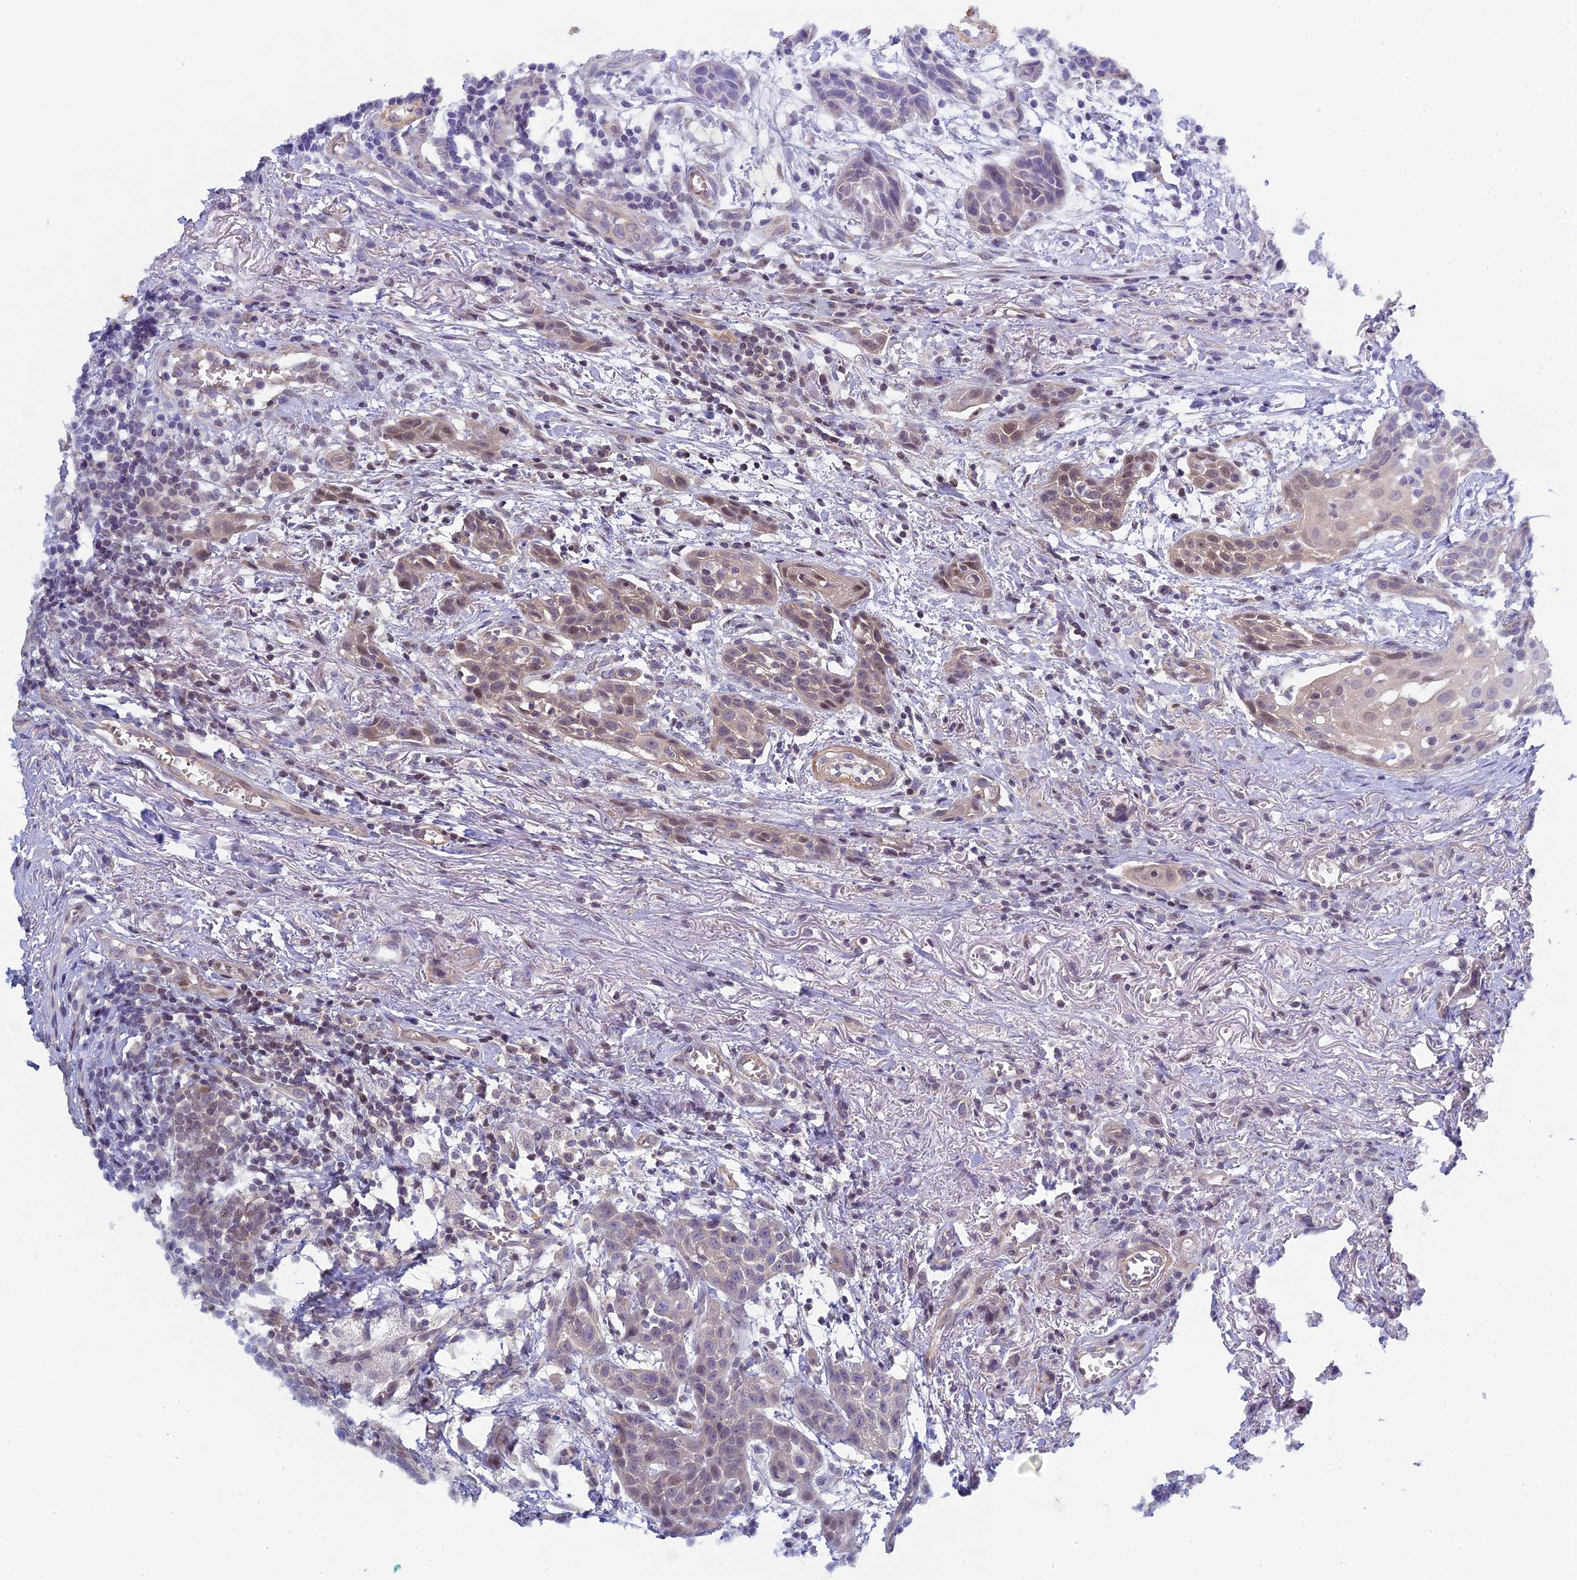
{"staining": {"intensity": "weak", "quantity": "25%-75%", "location": "cytoplasmic/membranous,nuclear"}, "tissue": "head and neck cancer", "cell_type": "Tumor cells", "image_type": "cancer", "snomed": [{"axis": "morphology", "description": "Squamous cell carcinoma, NOS"}, {"axis": "topography", "description": "Oral tissue"}, {"axis": "topography", "description": "Head-Neck"}], "caption": "Weak cytoplasmic/membranous and nuclear protein staining is present in approximately 25%-75% of tumor cells in head and neck squamous cell carcinoma.", "gene": "DIXDC1", "patient": {"sex": "female", "age": 50}}